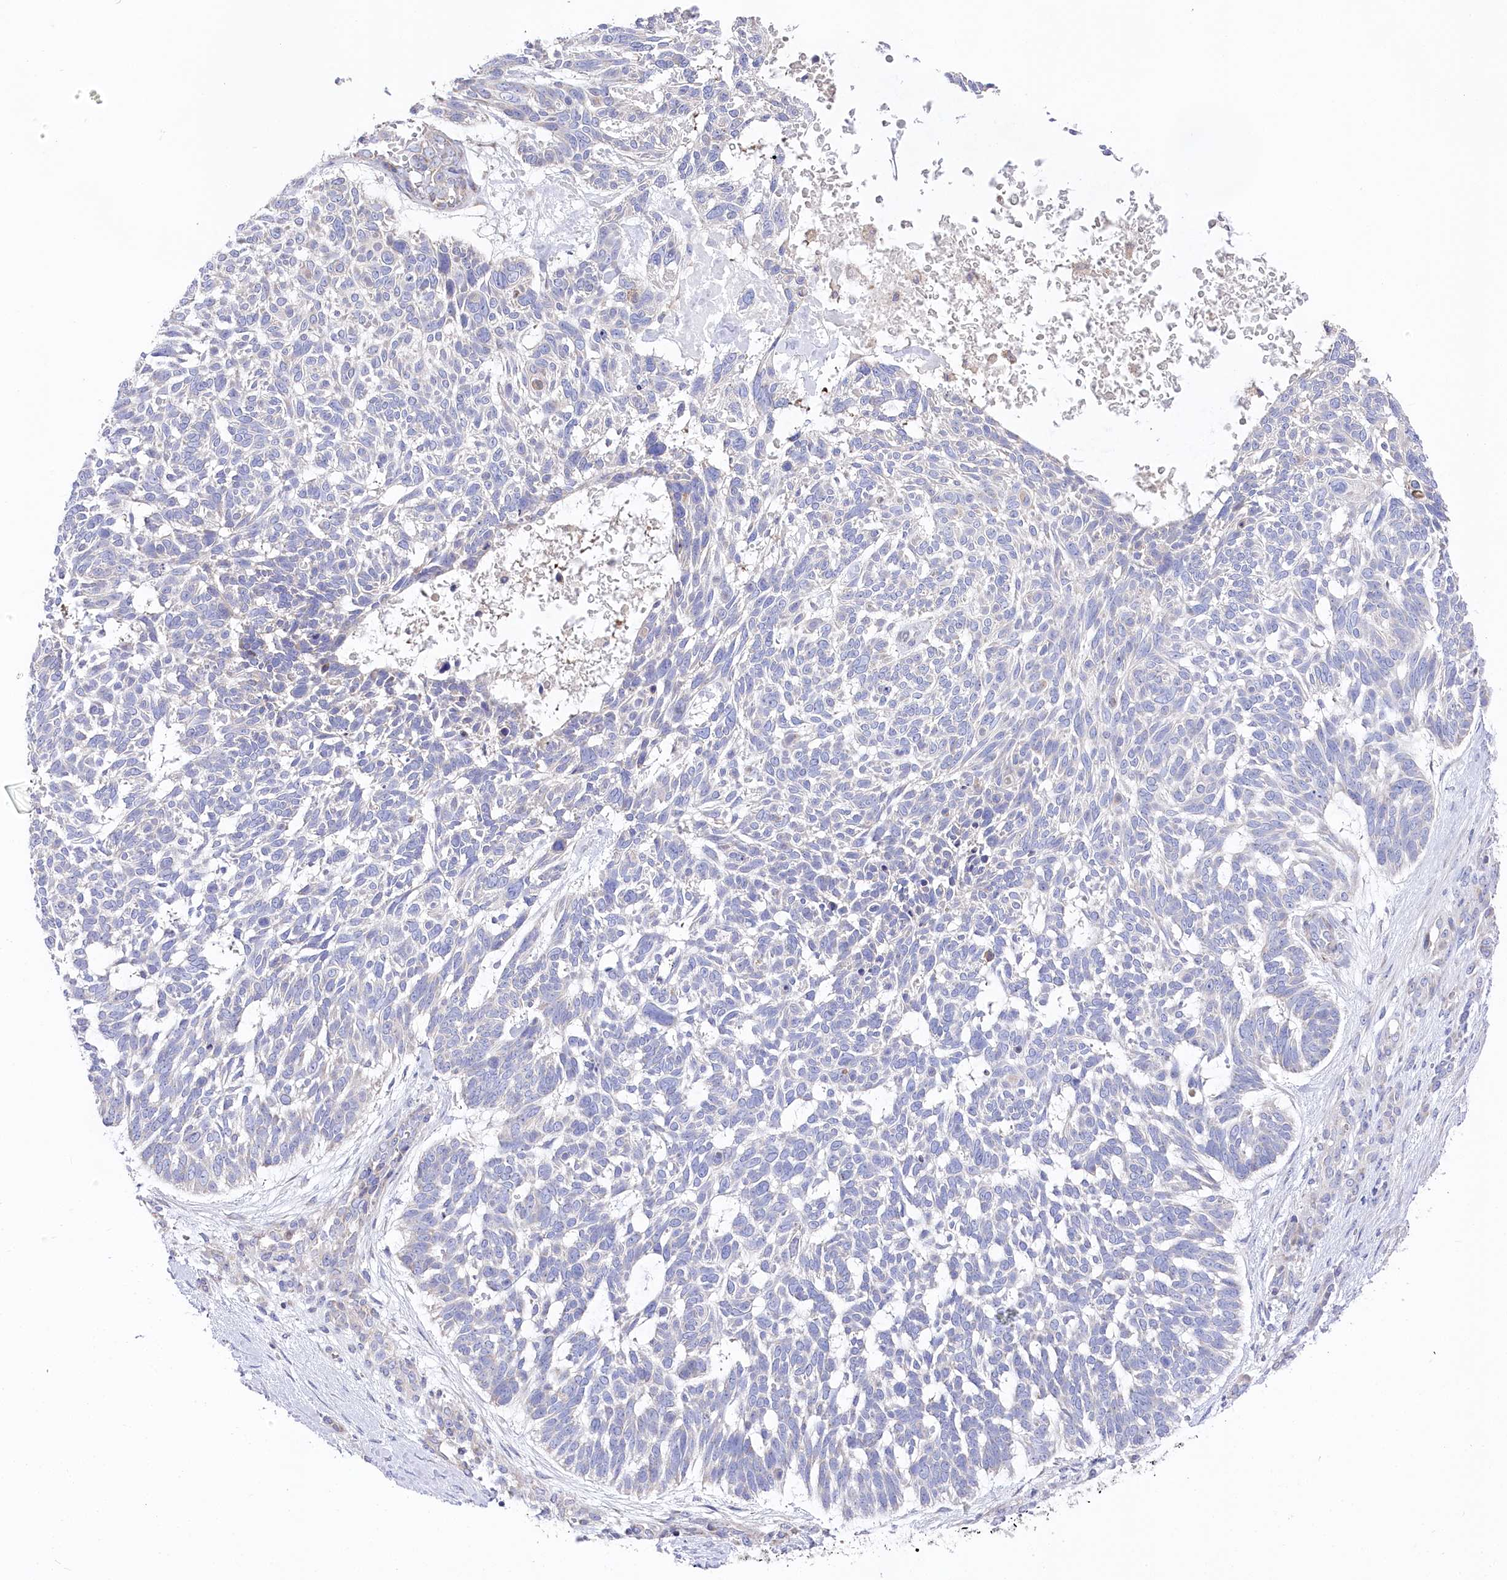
{"staining": {"intensity": "negative", "quantity": "none", "location": "none"}, "tissue": "skin cancer", "cell_type": "Tumor cells", "image_type": "cancer", "snomed": [{"axis": "morphology", "description": "Basal cell carcinoma"}, {"axis": "topography", "description": "Skin"}], "caption": "Human skin cancer (basal cell carcinoma) stained for a protein using IHC displays no positivity in tumor cells.", "gene": "POGLUT1", "patient": {"sex": "male", "age": 88}}